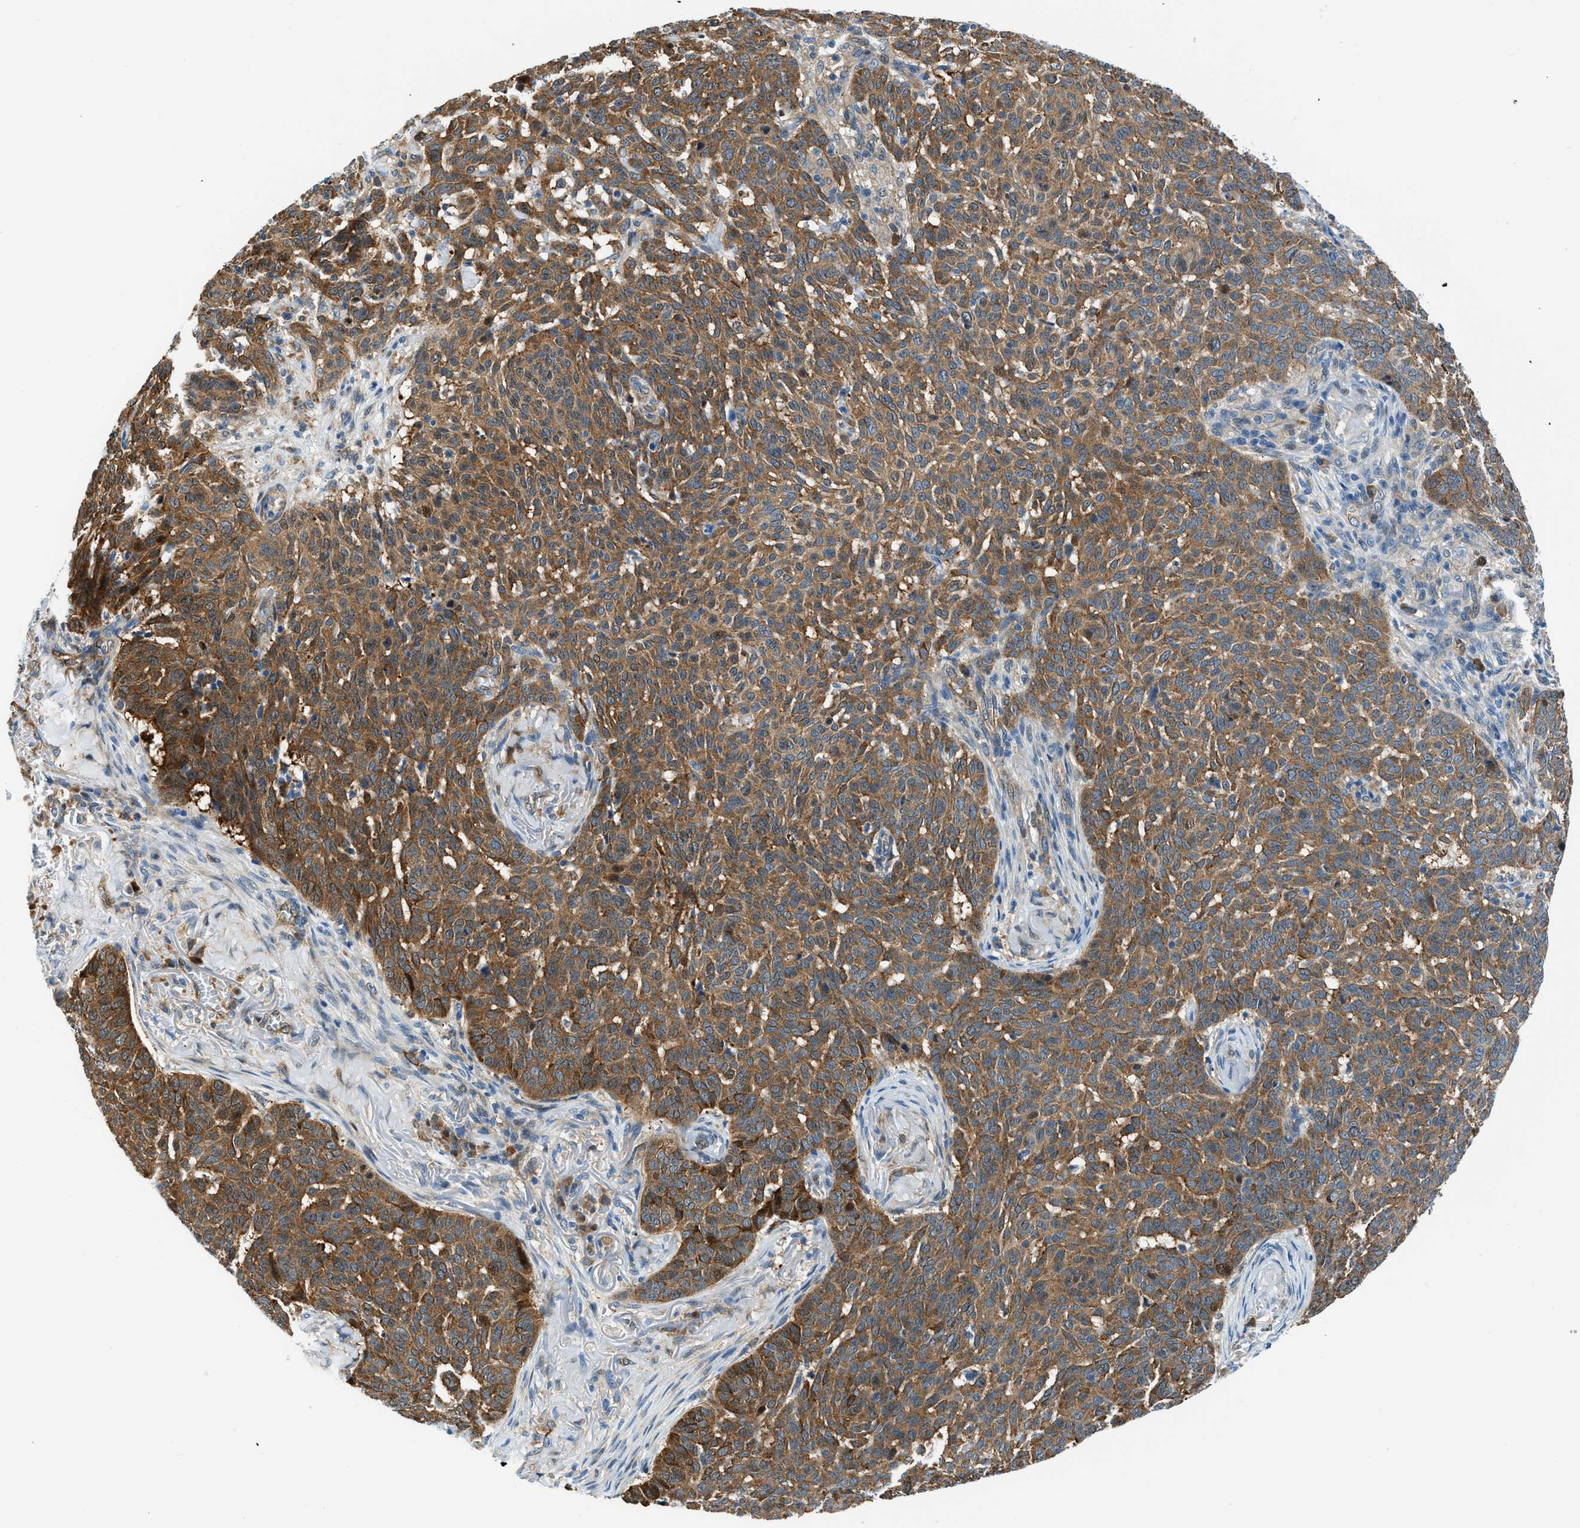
{"staining": {"intensity": "moderate", "quantity": ">75%", "location": "cytoplasmic/membranous"}, "tissue": "skin cancer", "cell_type": "Tumor cells", "image_type": "cancer", "snomed": [{"axis": "morphology", "description": "Basal cell carcinoma"}, {"axis": "topography", "description": "Skin"}], "caption": "The histopathology image reveals staining of skin cancer (basal cell carcinoma), revealing moderate cytoplasmic/membranous protein staining (brown color) within tumor cells. (brown staining indicates protein expression, while blue staining denotes nuclei).", "gene": "YWHAE", "patient": {"sex": "male", "age": 85}}